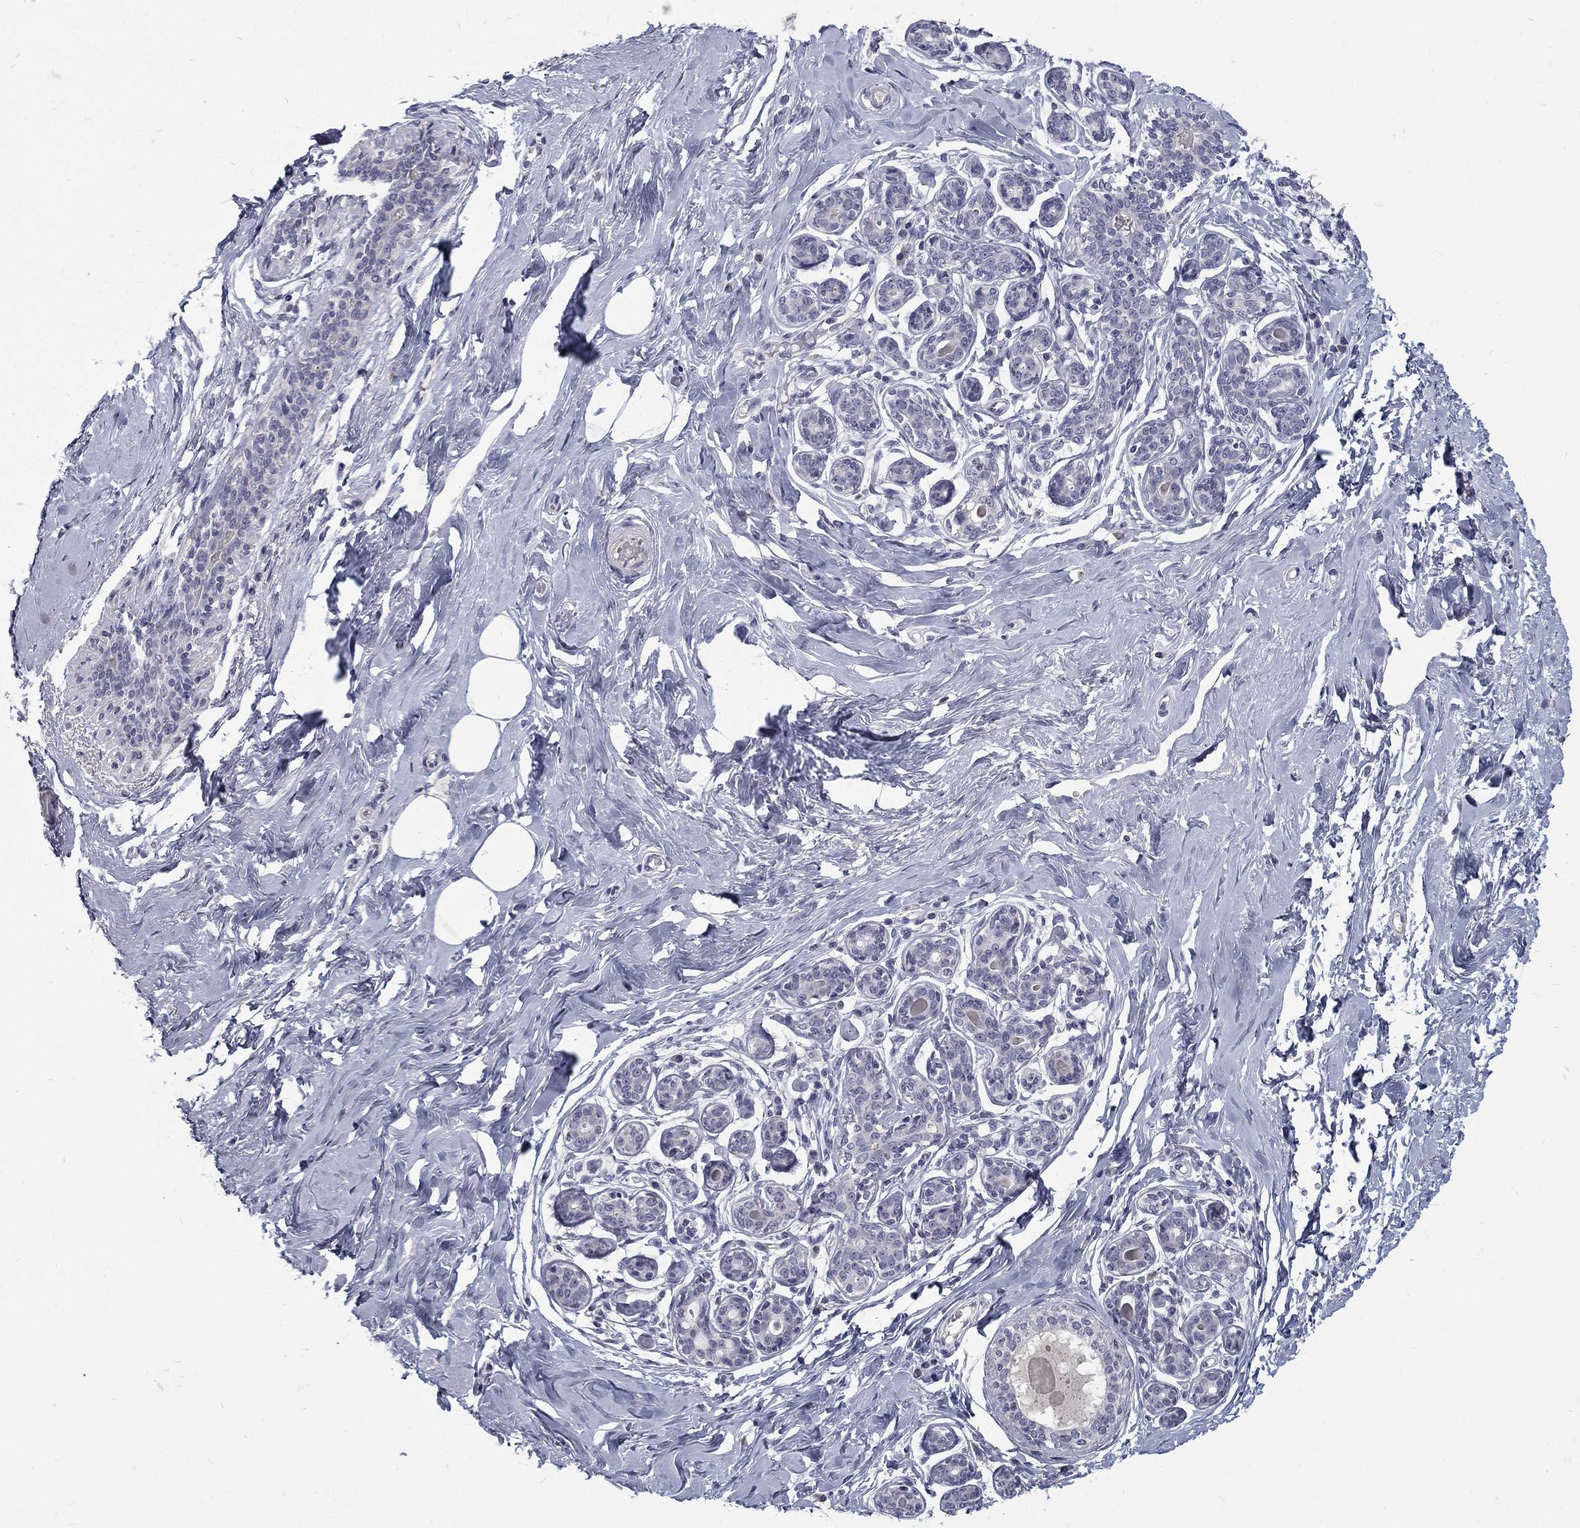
{"staining": {"intensity": "negative", "quantity": "none", "location": "none"}, "tissue": "breast", "cell_type": "Adipocytes", "image_type": "normal", "snomed": [{"axis": "morphology", "description": "Normal tissue, NOS"}, {"axis": "topography", "description": "Skin"}, {"axis": "topography", "description": "Breast"}], "caption": "An IHC micrograph of unremarkable breast is shown. There is no staining in adipocytes of breast. The staining is performed using DAB brown chromogen with nuclei counter-stained in using hematoxylin.", "gene": "NOS1", "patient": {"sex": "female", "age": 43}}